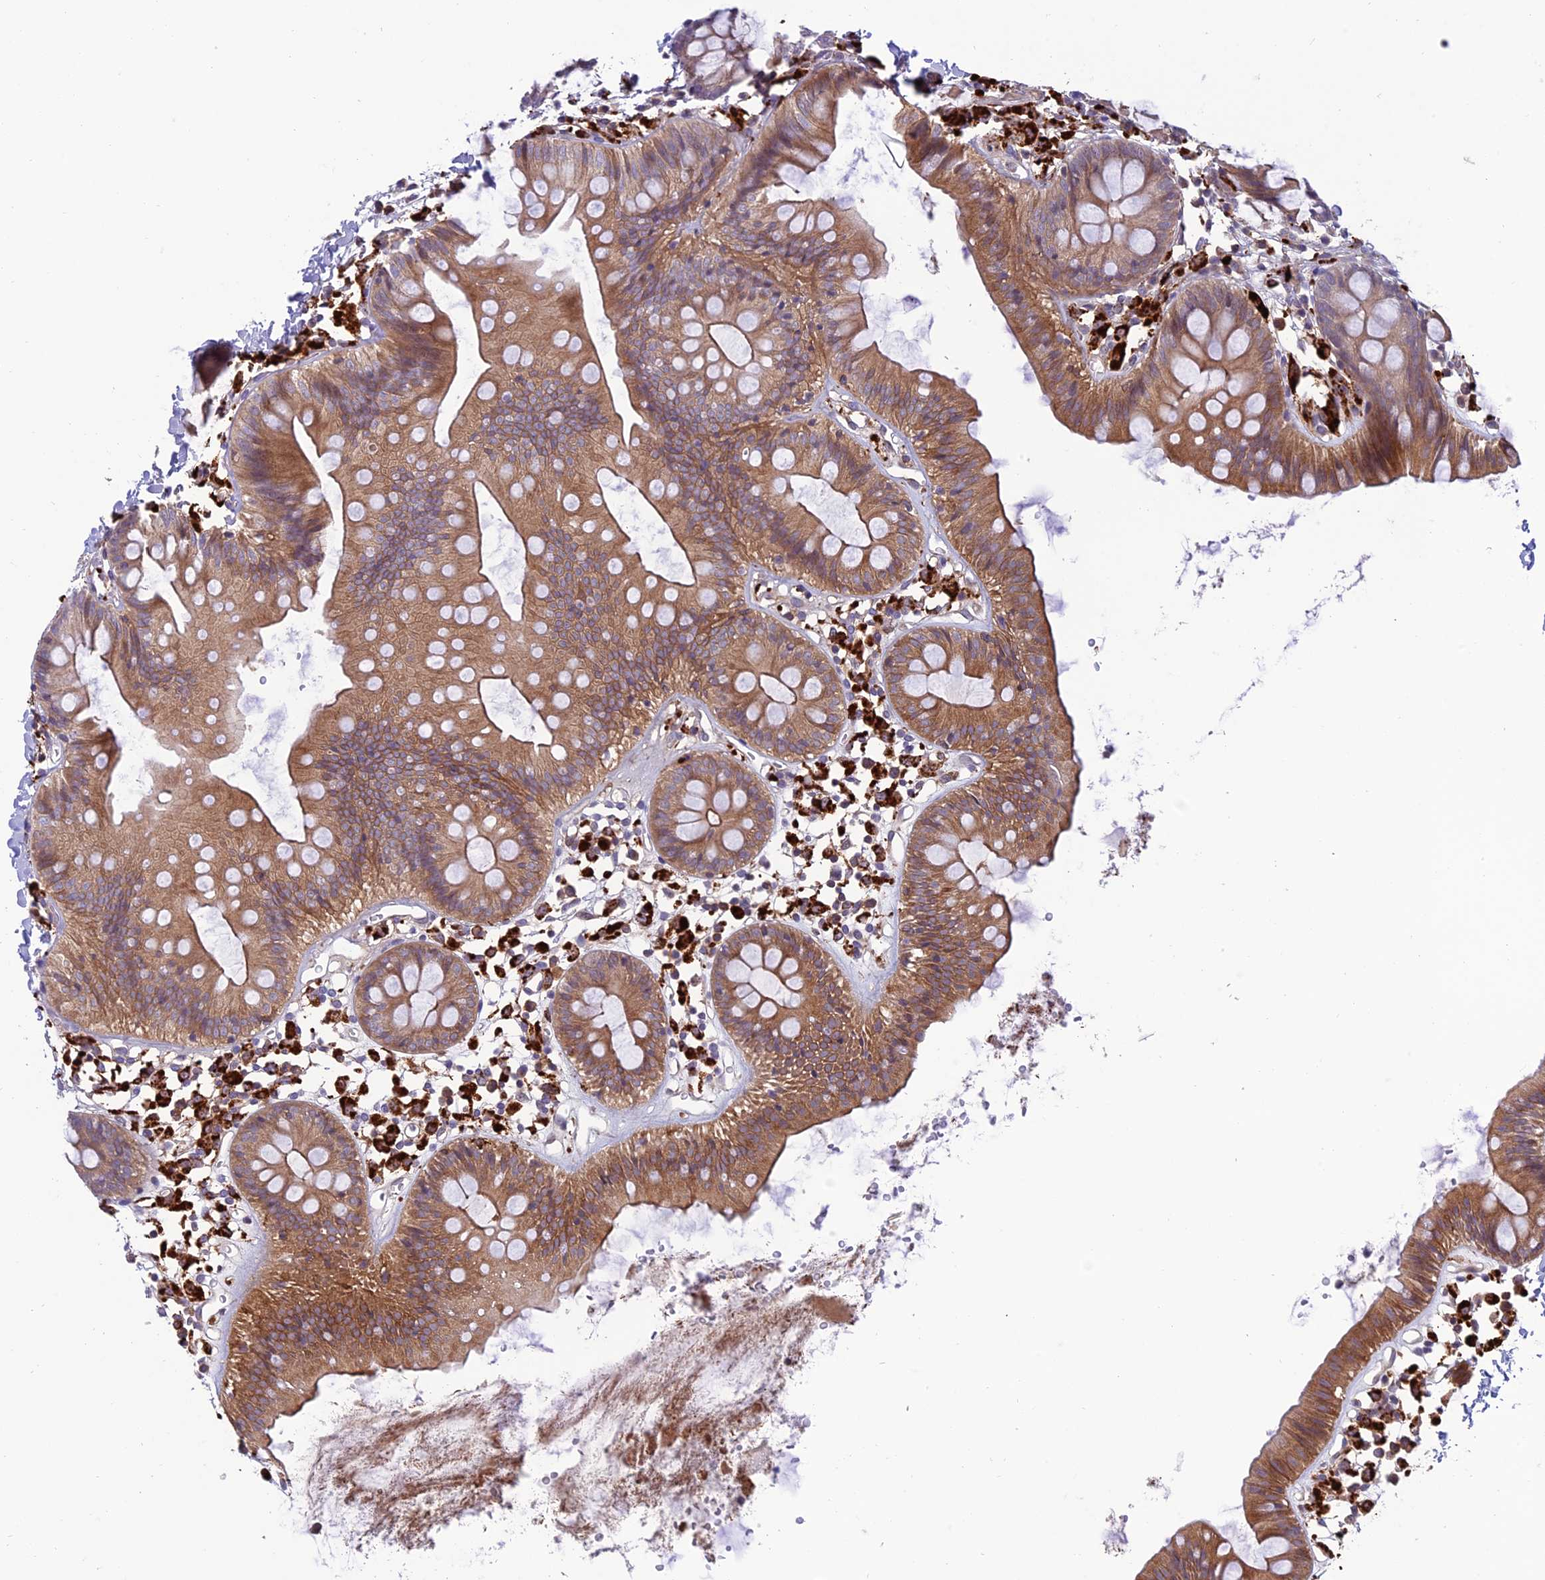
{"staining": {"intensity": "weak", "quantity": ">75%", "location": "cytoplasmic/membranous"}, "tissue": "colon", "cell_type": "Endothelial cells", "image_type": "normal", "snomed": [{"axis": "morphology", "description": "Normal tissue, NOS"}, {"axis": "topography", "description": "Colon"}], "caption": "Human colon stained with a brown dye displays weak cytoplasmic/membranous positive expression in about >75% of endothelial cells.", "gene": "ARHGEF18", "patient": {"sex": "male", "age": 56}}